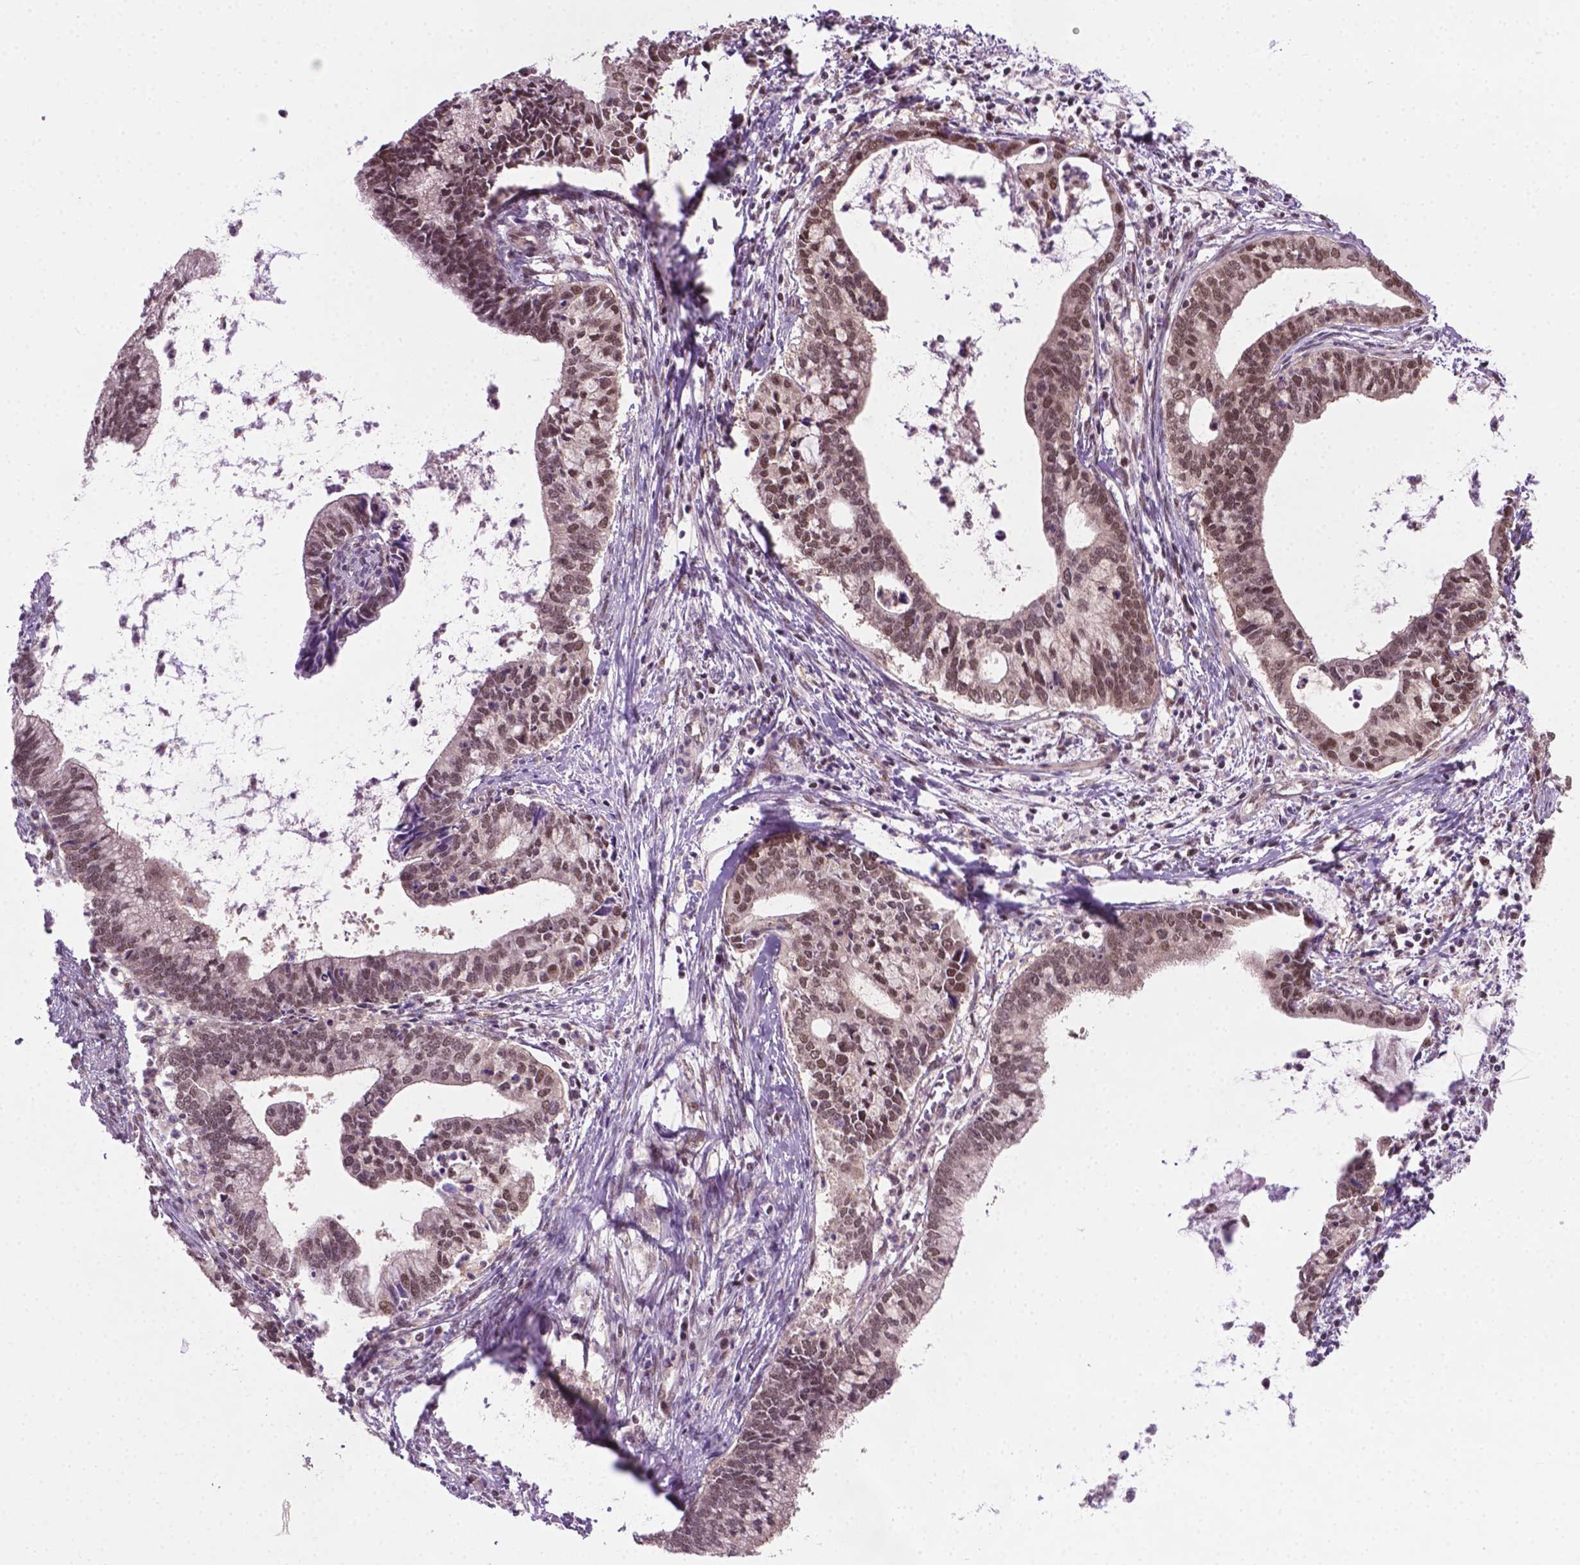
{"staining": {"intensity": "moderate", "quantity": ">75%", "location": "nuclear"}, "tissue": "cervical cancer", "cell_type": "Tumor cells", "image_type": "cancer", "snomed": [{"axis": "morphology", "description": "Adenocarcinoma, NOS"}, {"axis": "topography", "description": "Cervix"}], "caption": "Tumor cells display moderate nuclear staining in about >75% of cells in cervical cancer (adenocarcinoma).", "gene": "PHAX", "patient": {"sex": "female", "age": 42}}